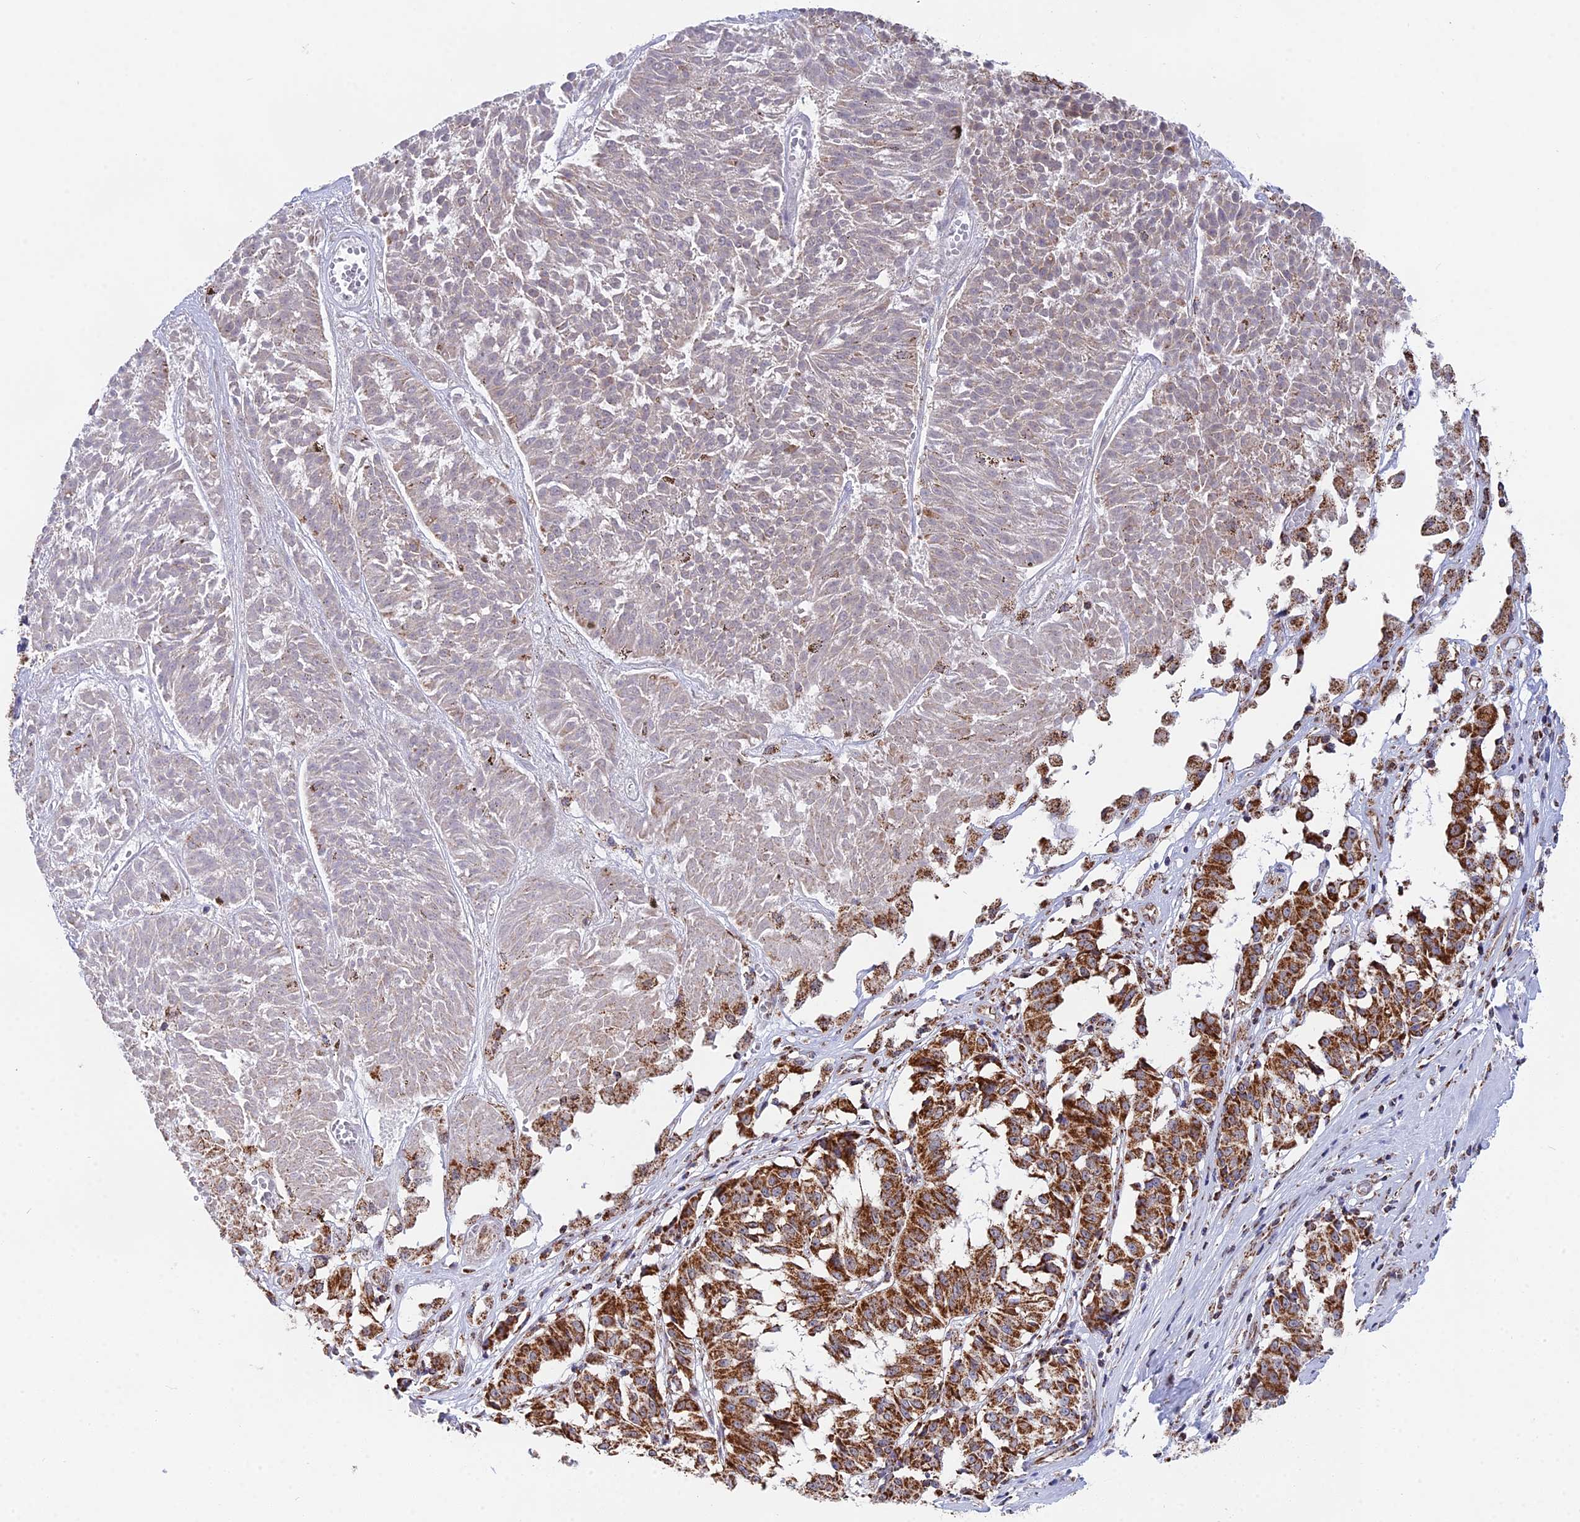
{"staining": {"intensity": "strong", "quantity": ">75%", "location": "cytoplasmic/membranous"}, "tissue": "melanoma", "cell_type": "Tumor cells", "image_type": "cancer", "snomed": [{"axis": "morphology", "description": "Malignant melanoma, NOS"}, {"axis": "topography", "description": "Skin"}], "caption": "There is high levels of strong cytoplasmic/membranous staining in tumor cells of malignant melanoma, as demonstrated by immunohistochemical staining (brown color).", "gene": "CDC16", "patient": {"sex": "female", "age": 72}}